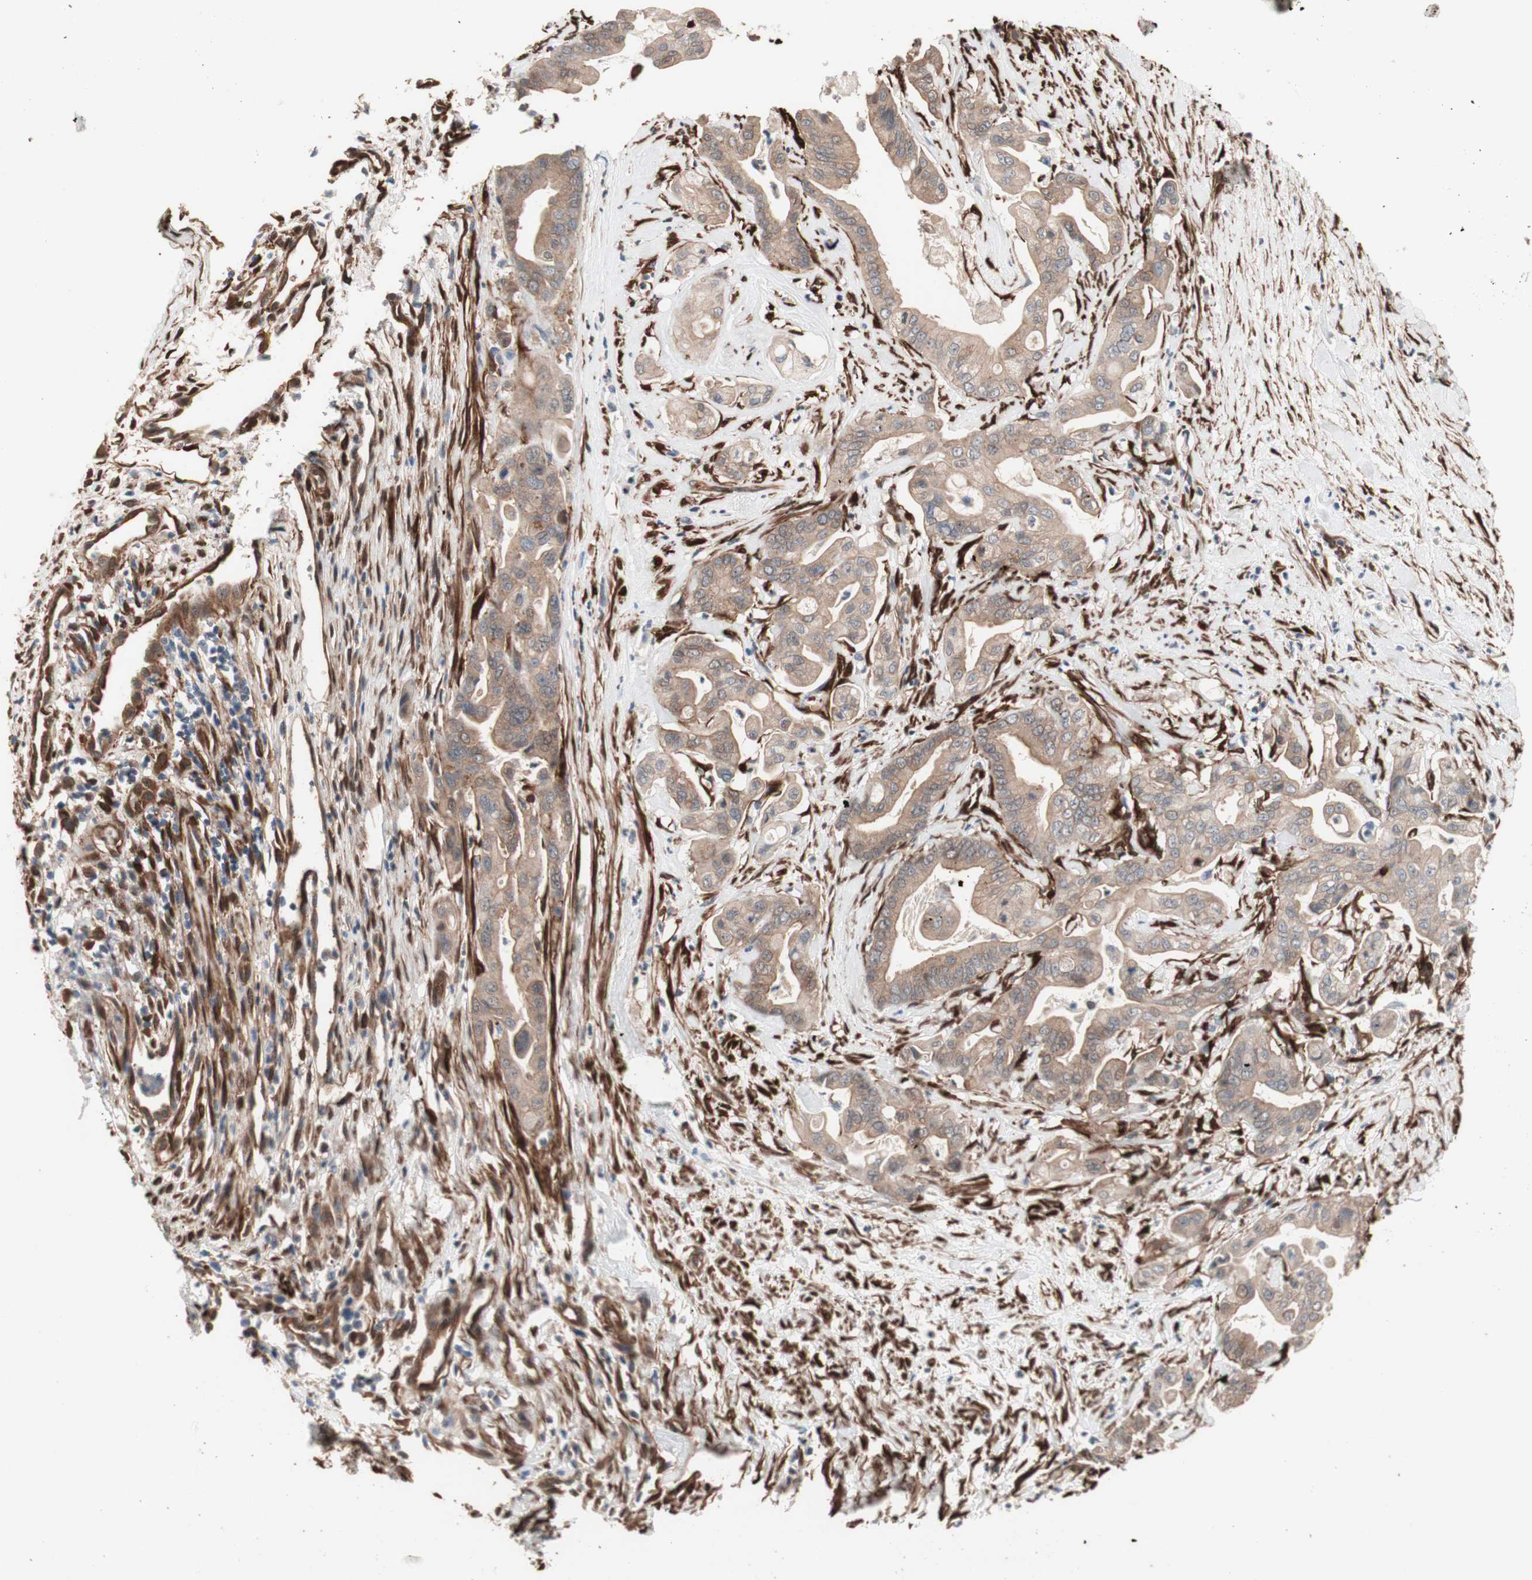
{"staining": {"intensity": "weak", "quantity": ">75%", "location": "cytoplasmic/membranous"}, "tissue": "pancreatic cancer", "cell_type": "Tumor cells", "image_type": "cancer", "snomed": [{"axis": "morphology", "description": "Adenocarcinoma, NOS"}, {"axis": "topography", "description": "Pancreas"}], "caption": "Protein expression analysis of pancreatic cancer demonstrates weak cytoplasmic/membranous positivity in about >75% of tumor cells.", "gene": "CNN3", "patient": {"sex": "female", "age": 75}}